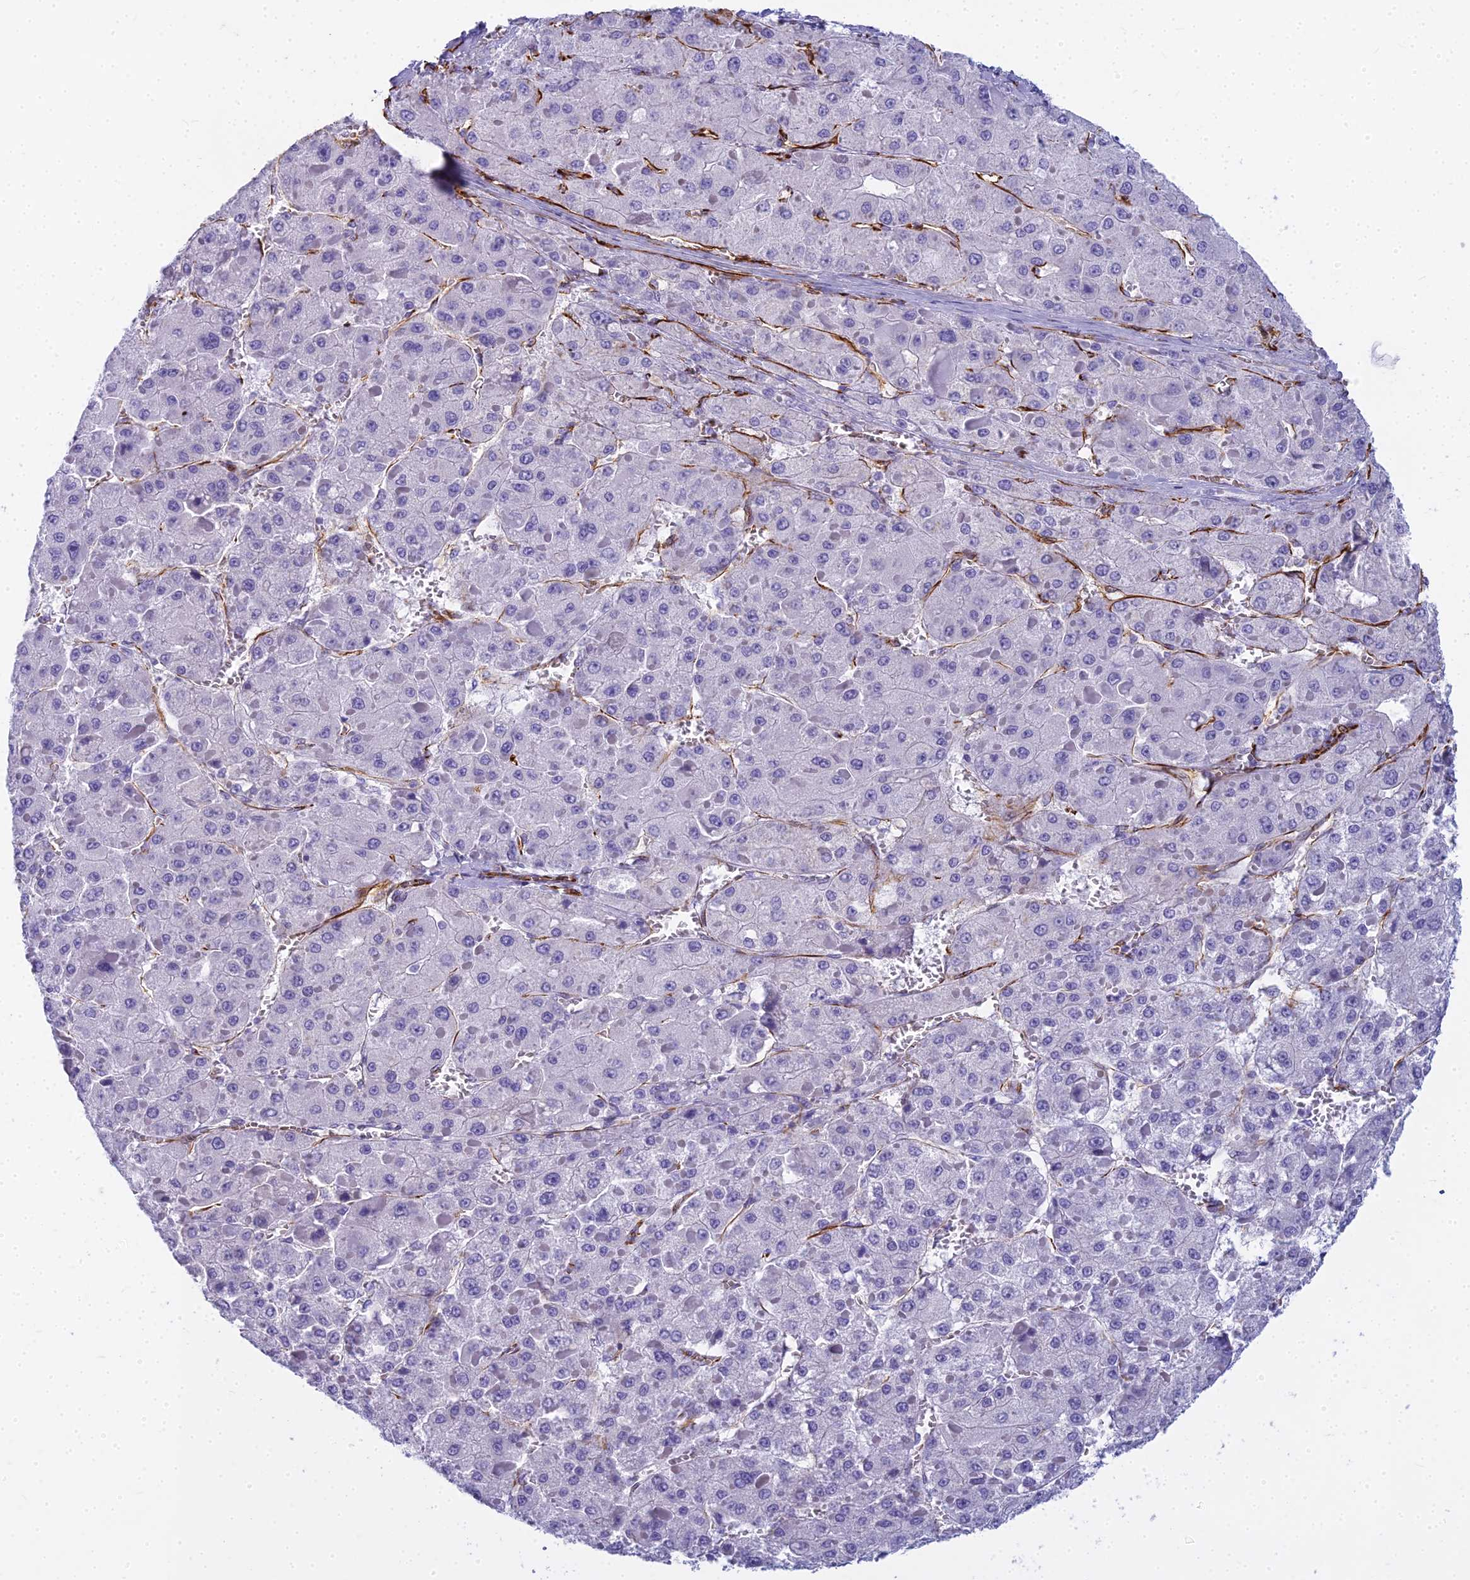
{"staining": {"intensity": "negative", "quantity": "none", "location": "none"}, "tissue": "liver cancer", "cell_type": "Tumor cells", "image_type": "cancer", "snomed": [{"axis": "morphology", "description": "Carcinoma, Hepatocellular, NOS"}, {"axis": "topography", "description": "Liver"}], "caption": "Immunohistochemical staining of human liver cancer demonstrates no significant staining in tumor cells.", "gene": "EVI2A", "patient": {"sex": "female", "age": 73}}